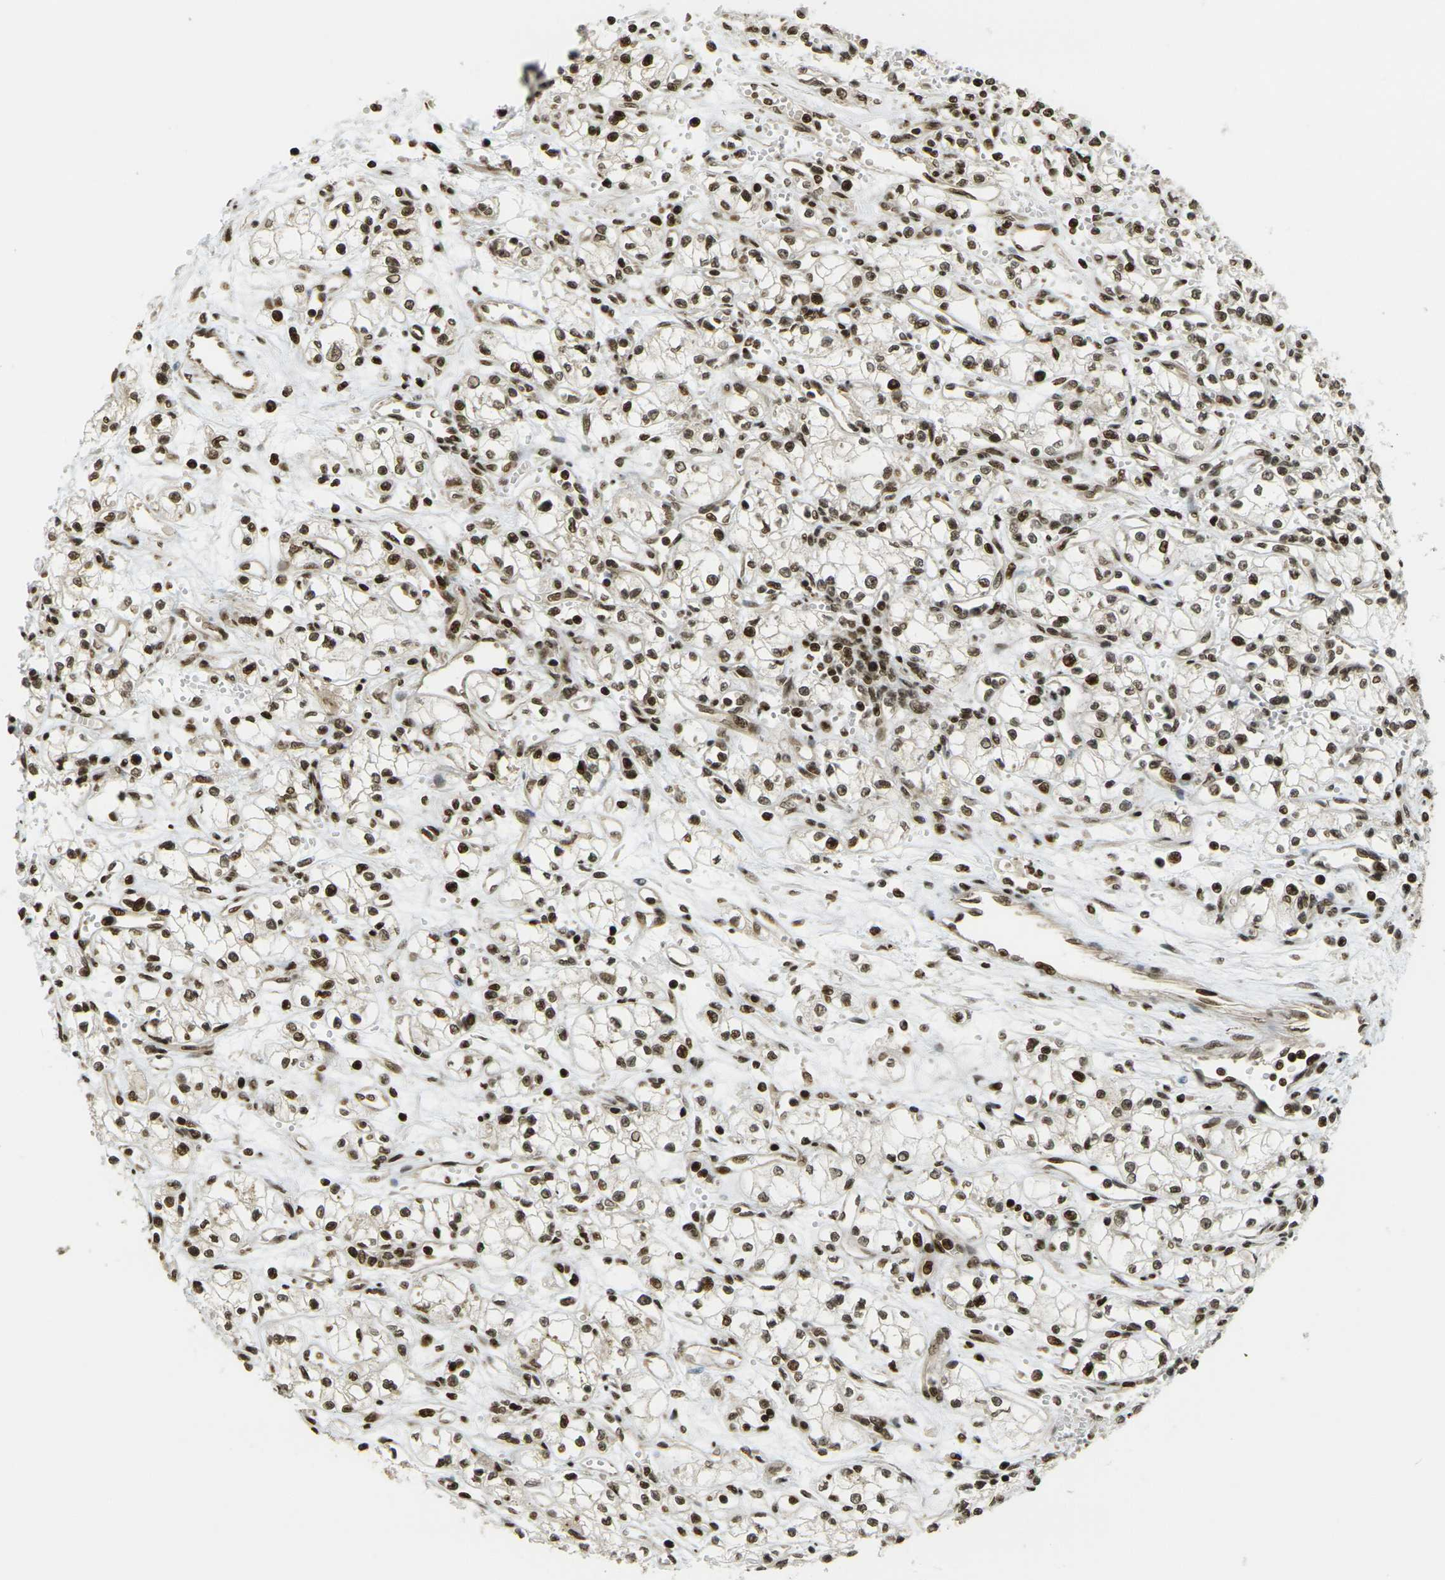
{"staining": {"intensity": "moderate", "quantity": ">75%", "location": "cytoplasmic/membranous,nuclear"}, "tissue": "renal cancer", "cell_type": "Tumor cells", "image_type": "cancer", "snomed": [{"axis": "morphology", "description": "Normal tissue, NOS"}, {"axis": "morphology", "description": "Adenocarcinoma, NOS"}, {"axis": "topography", "description": "Kidney"}], "caption": "This histopathology image displays renal cancer (adenocarcinoma) stained with IHC to label a protein in brown. The cytoplasmic/membranous and nuclear of tumor cells show moderate positivity for the protein. Nuclei are counter-stained blue.", "gene": "RUVBL2", "patient": {"sex": "male", "age": 59}}